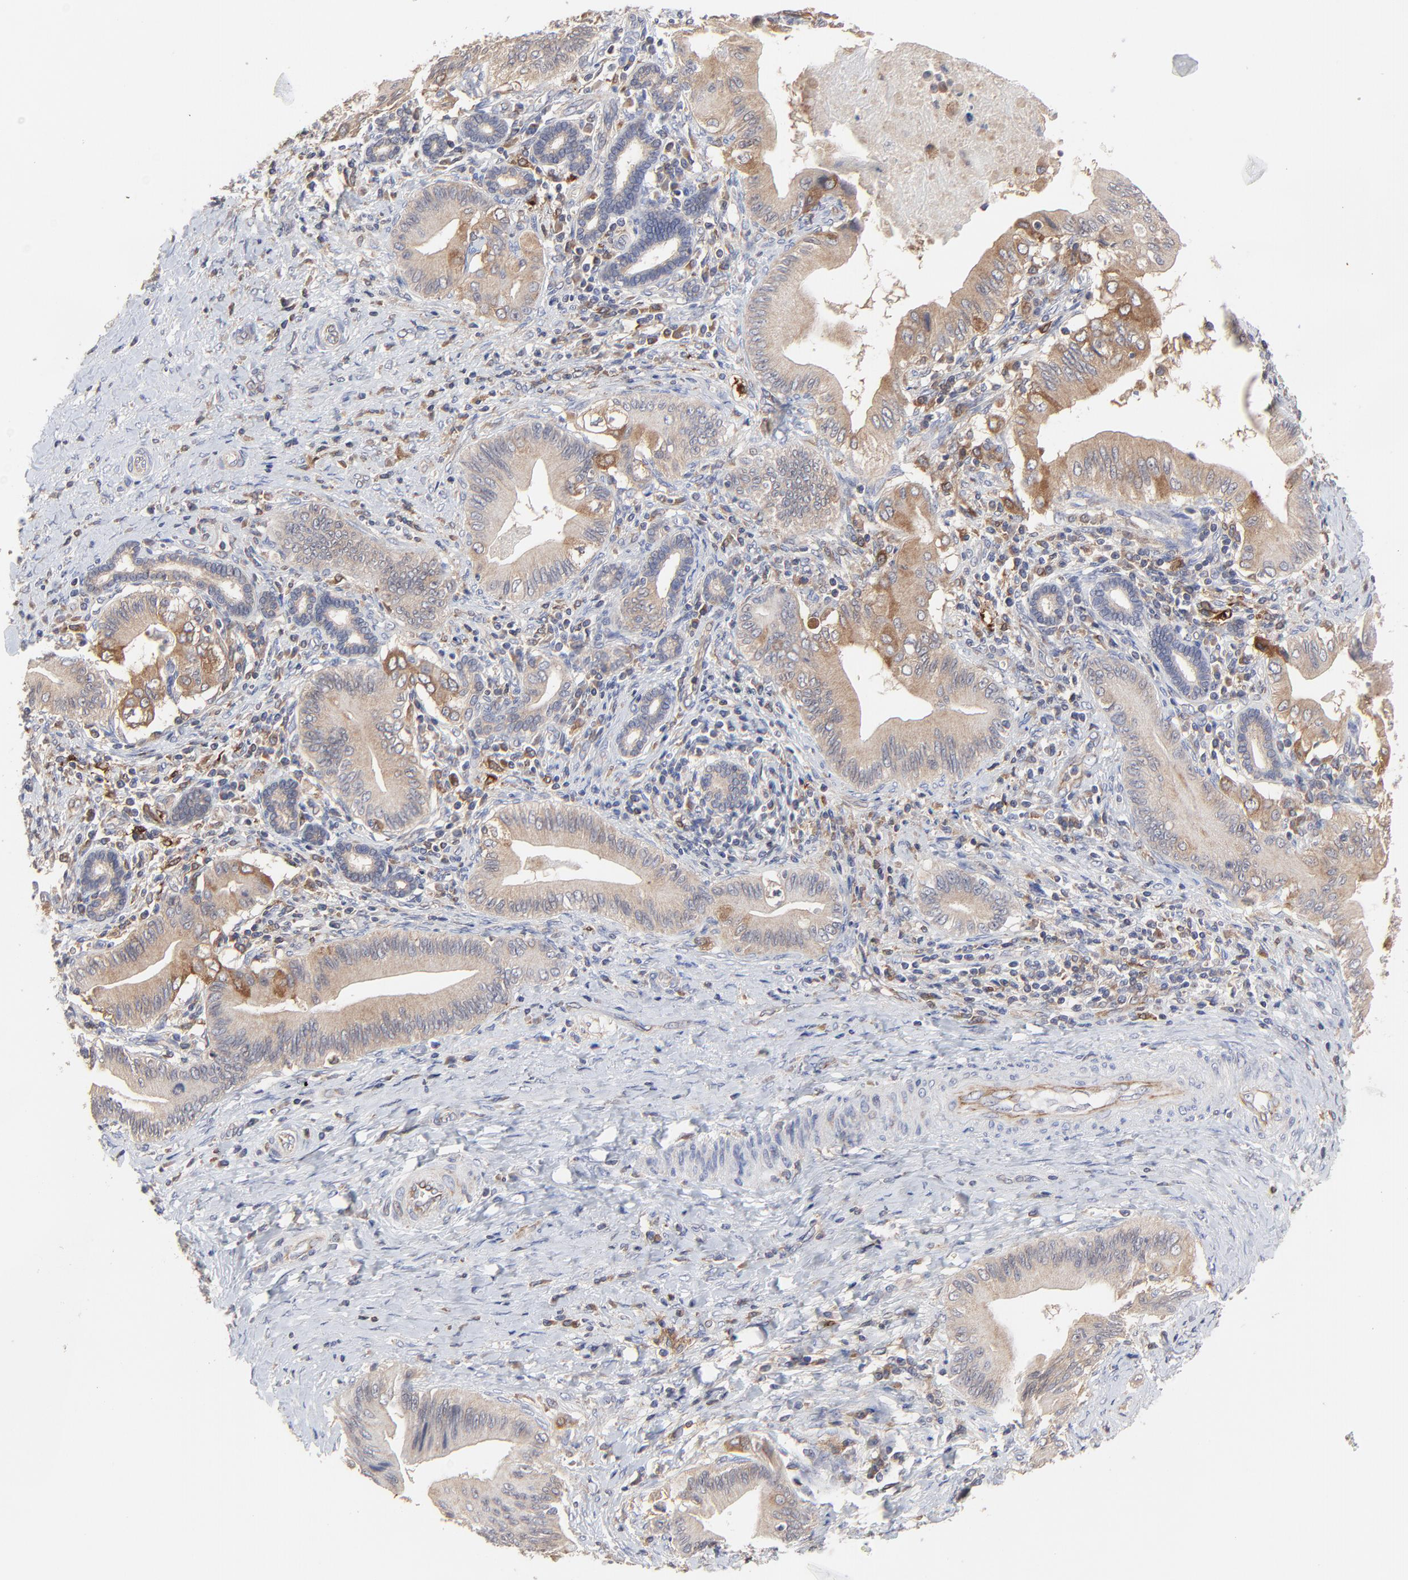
{"staining": {"intensity": "moderate", "quantity": ">75%", "location": "cytoplasmic/membranous"}, "tissue": "liver cancer", "cell_type": "Tumor cells", "image_type": "cancer", "snomed": [{"axis": "morphology", "description": "Cholangiocarcinoma"}, {"axis": "topography", "description": "Liver"}], "caption": "Immunohistochemistry histopathology image of human liver cancer (cholangiocarcinoma) stained for a protein (brown), which reveals medium levels of moderate cytoplasmic/membranous staining in approximately >75% of tumor cells.", "gene": "RAB9A", "patient": {"sex": "male", "age": 58}}